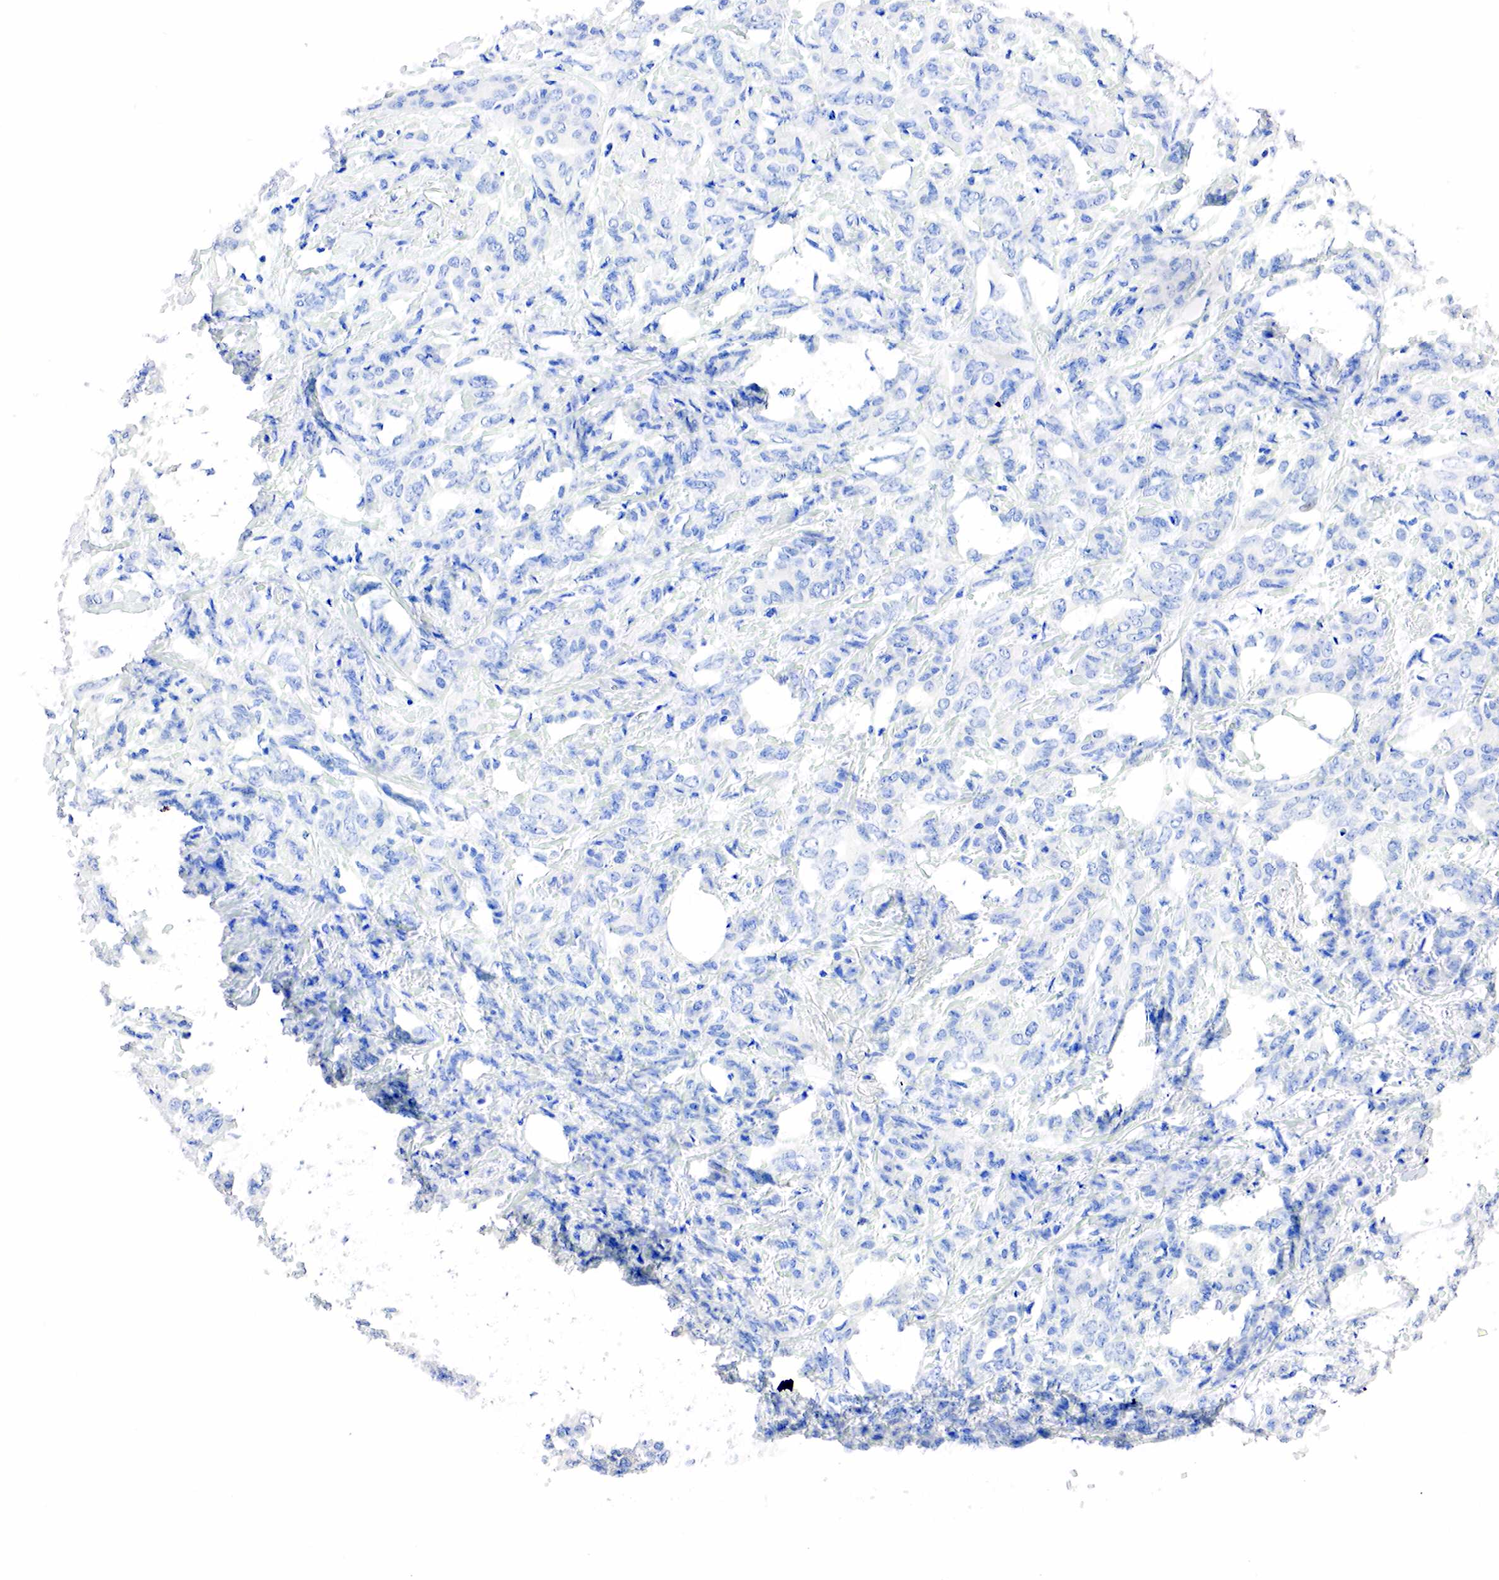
{"staining": {"intensity": "negative", "quantity": "none", "location": "none"}, "tissue": "breast cancer", "cell_type": "Tumor cells", "image_type": "cancer", "snomed": [{"axis": "morphology", "description": "Duct carcinoma"}, {"axis": "topography", "description": "Breast"}], "caption": "There is no significant staining in tumor cells of invasive ductal carcinoma (breast).", "gene": "SST", "patient": {"sex": "female", "age": 53}}